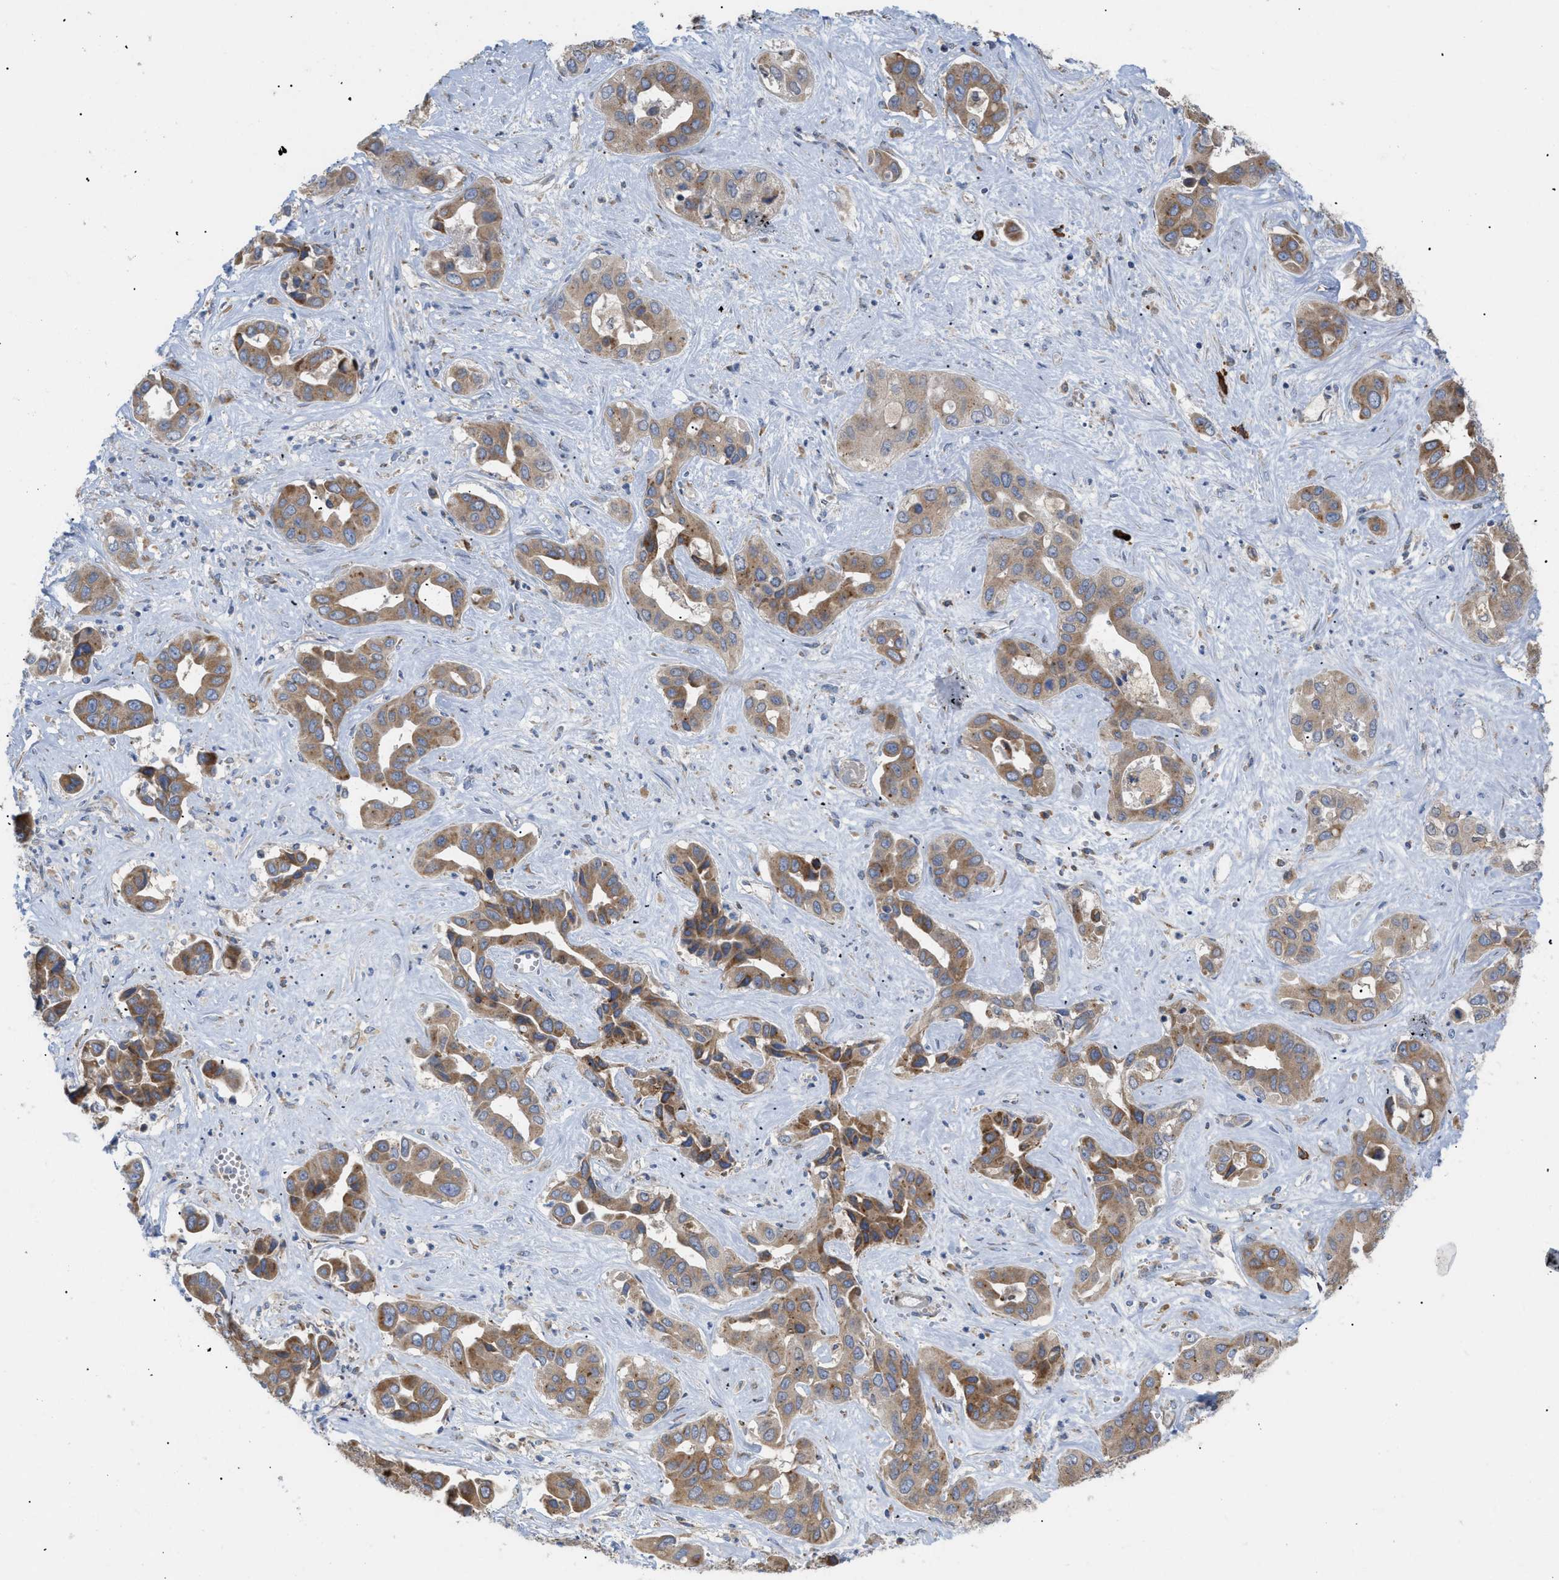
{"staining": {"intensity": "moderate", "quantity": ">75%", "location": "cytoplasmic/membranous"}, "tissue": "liver cancer", "cell_type": "Tumor cells", "image_type": "cancer", "snomed": [{"axis": "morphology", "description": "Cholangiocarcinoma"}, {"axis": "topography", "description": "Liver"}], "caption": "Immunohistochemical staining of liver cancer exhibits medium levels of moderate cytoplasmic/membranous staining in approximately >75% of tumor cells.", "gene": "SLC50A1", "patient": {"sex": "female", "age": 52}}